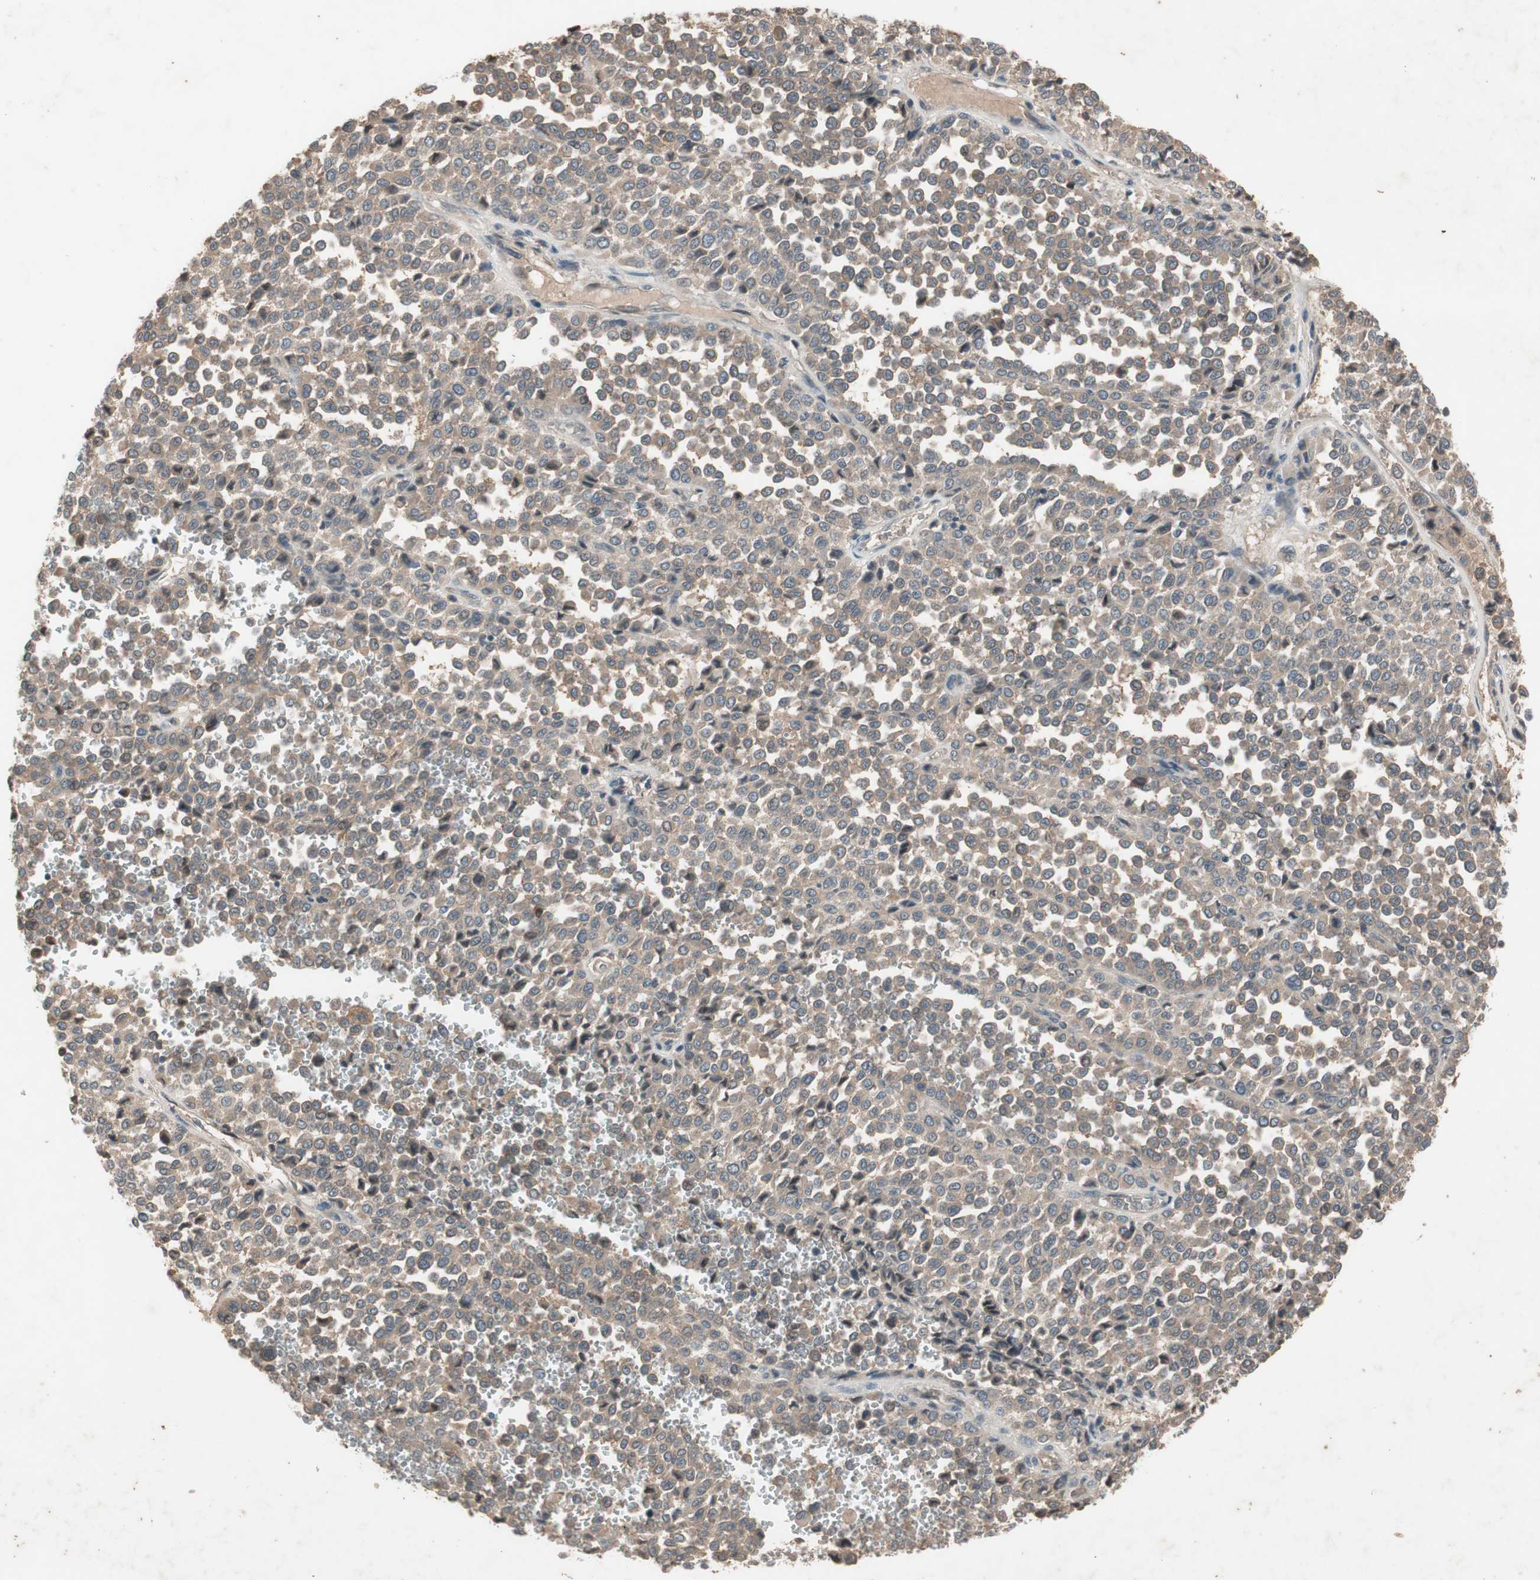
{"staining": {"intensity": "weak", "quantity": ">75%", "location": "cytoplasmic/membranous"}, "tissue": "melanoma", "cell_type": "Tumor cells", "image_type": "cancer", "snomed": [{"axis": "morphology", "description": "Malignant melanoma, Metastatic site"}, {"axis": "topography", "description": "Pancreas"}], "caption": "The image exhibits staining of malignant melanoma (metastatic site), revealing weak cytoplasmic/membranous protein positivity (brown color) within tumor cells.", "gene": "NSF", "patient": {"sex": "female", "age": 30}}